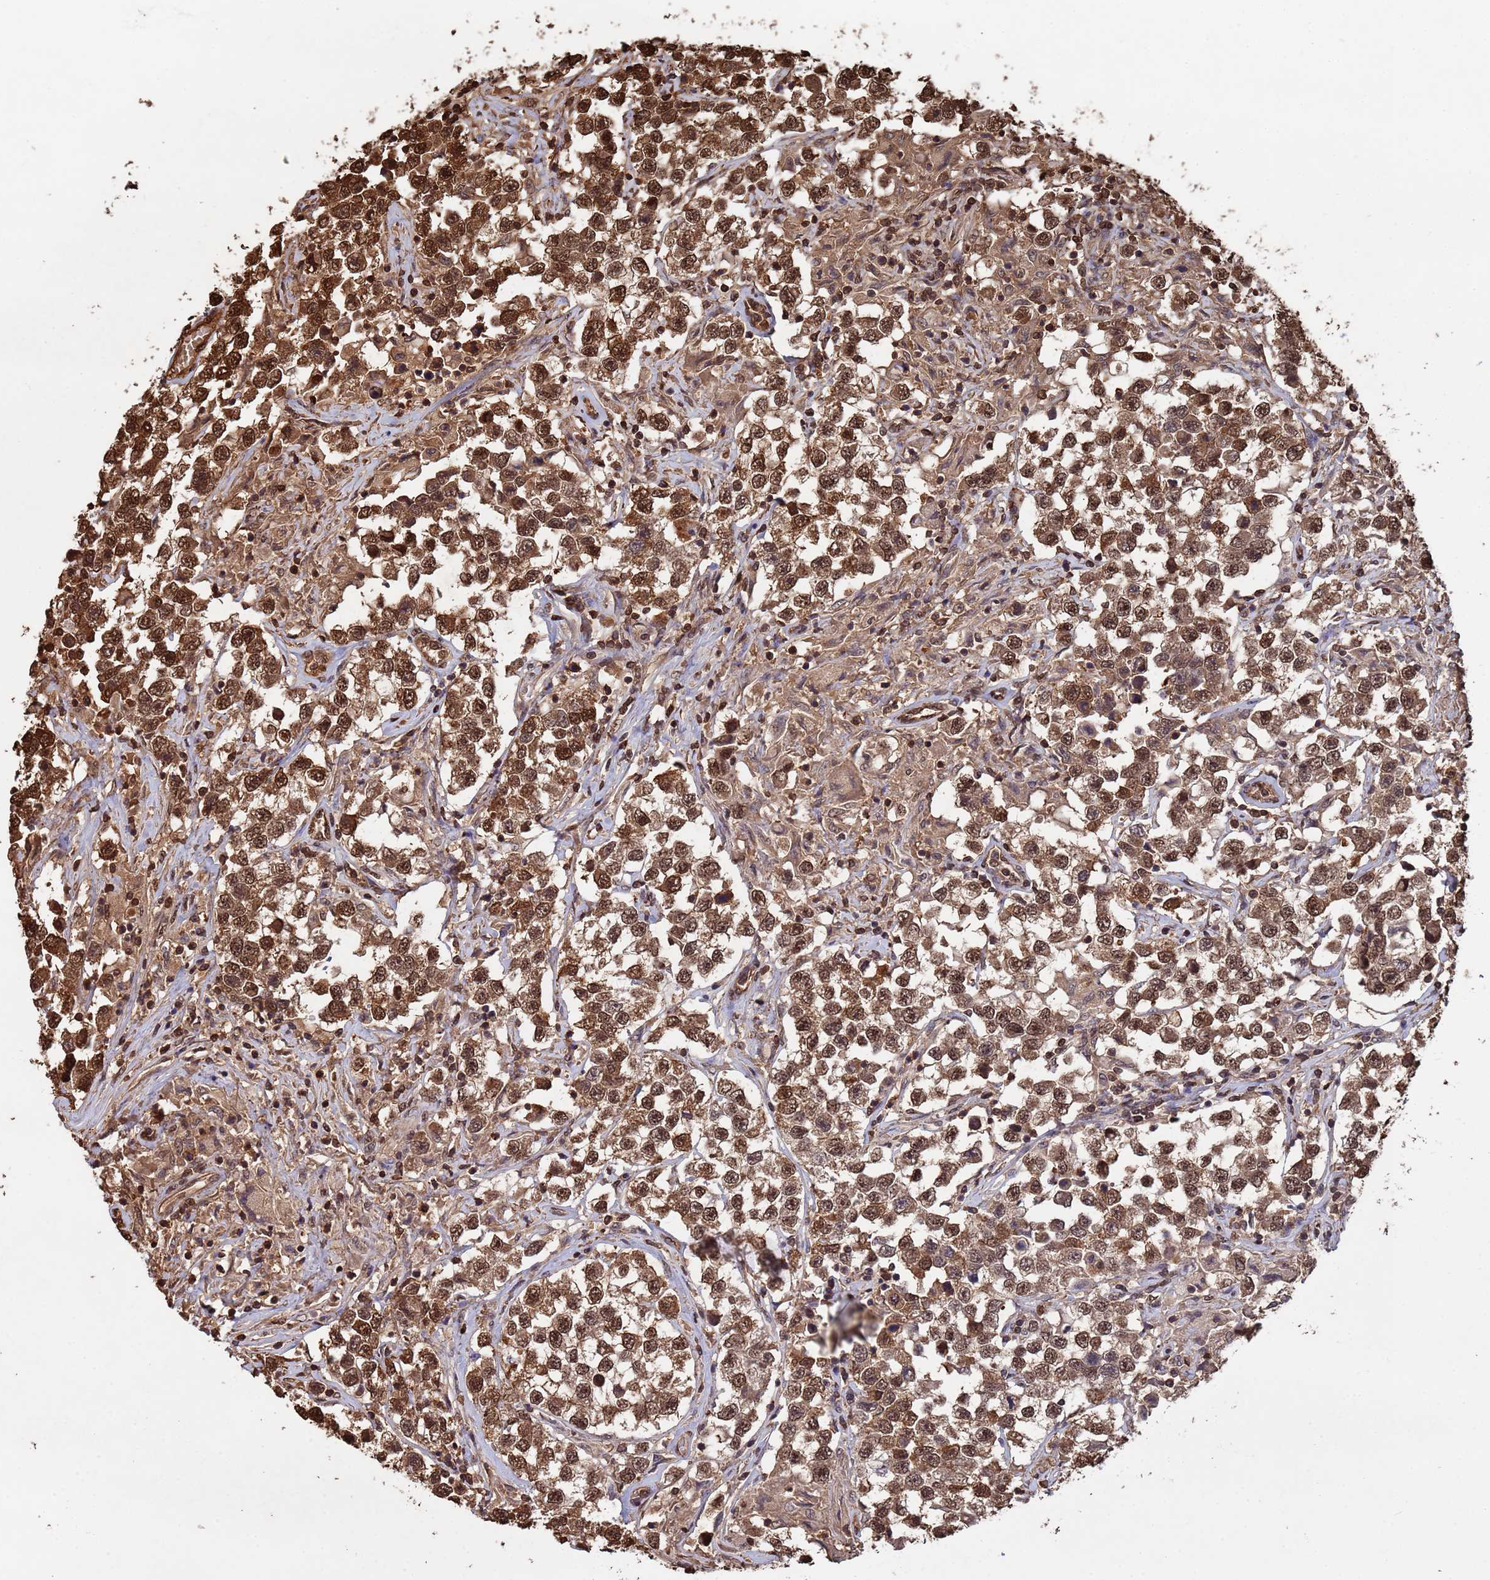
{"staining": {"intensity": "moderate", "quantity": ">75%", "location": "cytoplasmic/membranous,nuclear"}, "tissue": "testis cancer", "cell_type": "Tumor cells", "image_type": "cancer", "snomed": [{"axis": "morphology", "description": "Seminoma, NOS"}, {"axis": "topography", "description": "Testis"}], "caption": "Immunohistochemistry (IHC) histopathology image of neoplastic tissue: human testis seminoma stained using immunohistochemistry (IHC) shows medium levels of moderate protein expression localized specifically in the cytoplasmic/membranous and nuclear of tumor cells, appearing as a cytoplasmic/membranous and nuclear brown color.", "gene": "SUMO4", "patient": {"sex": "male", "age": 46}}